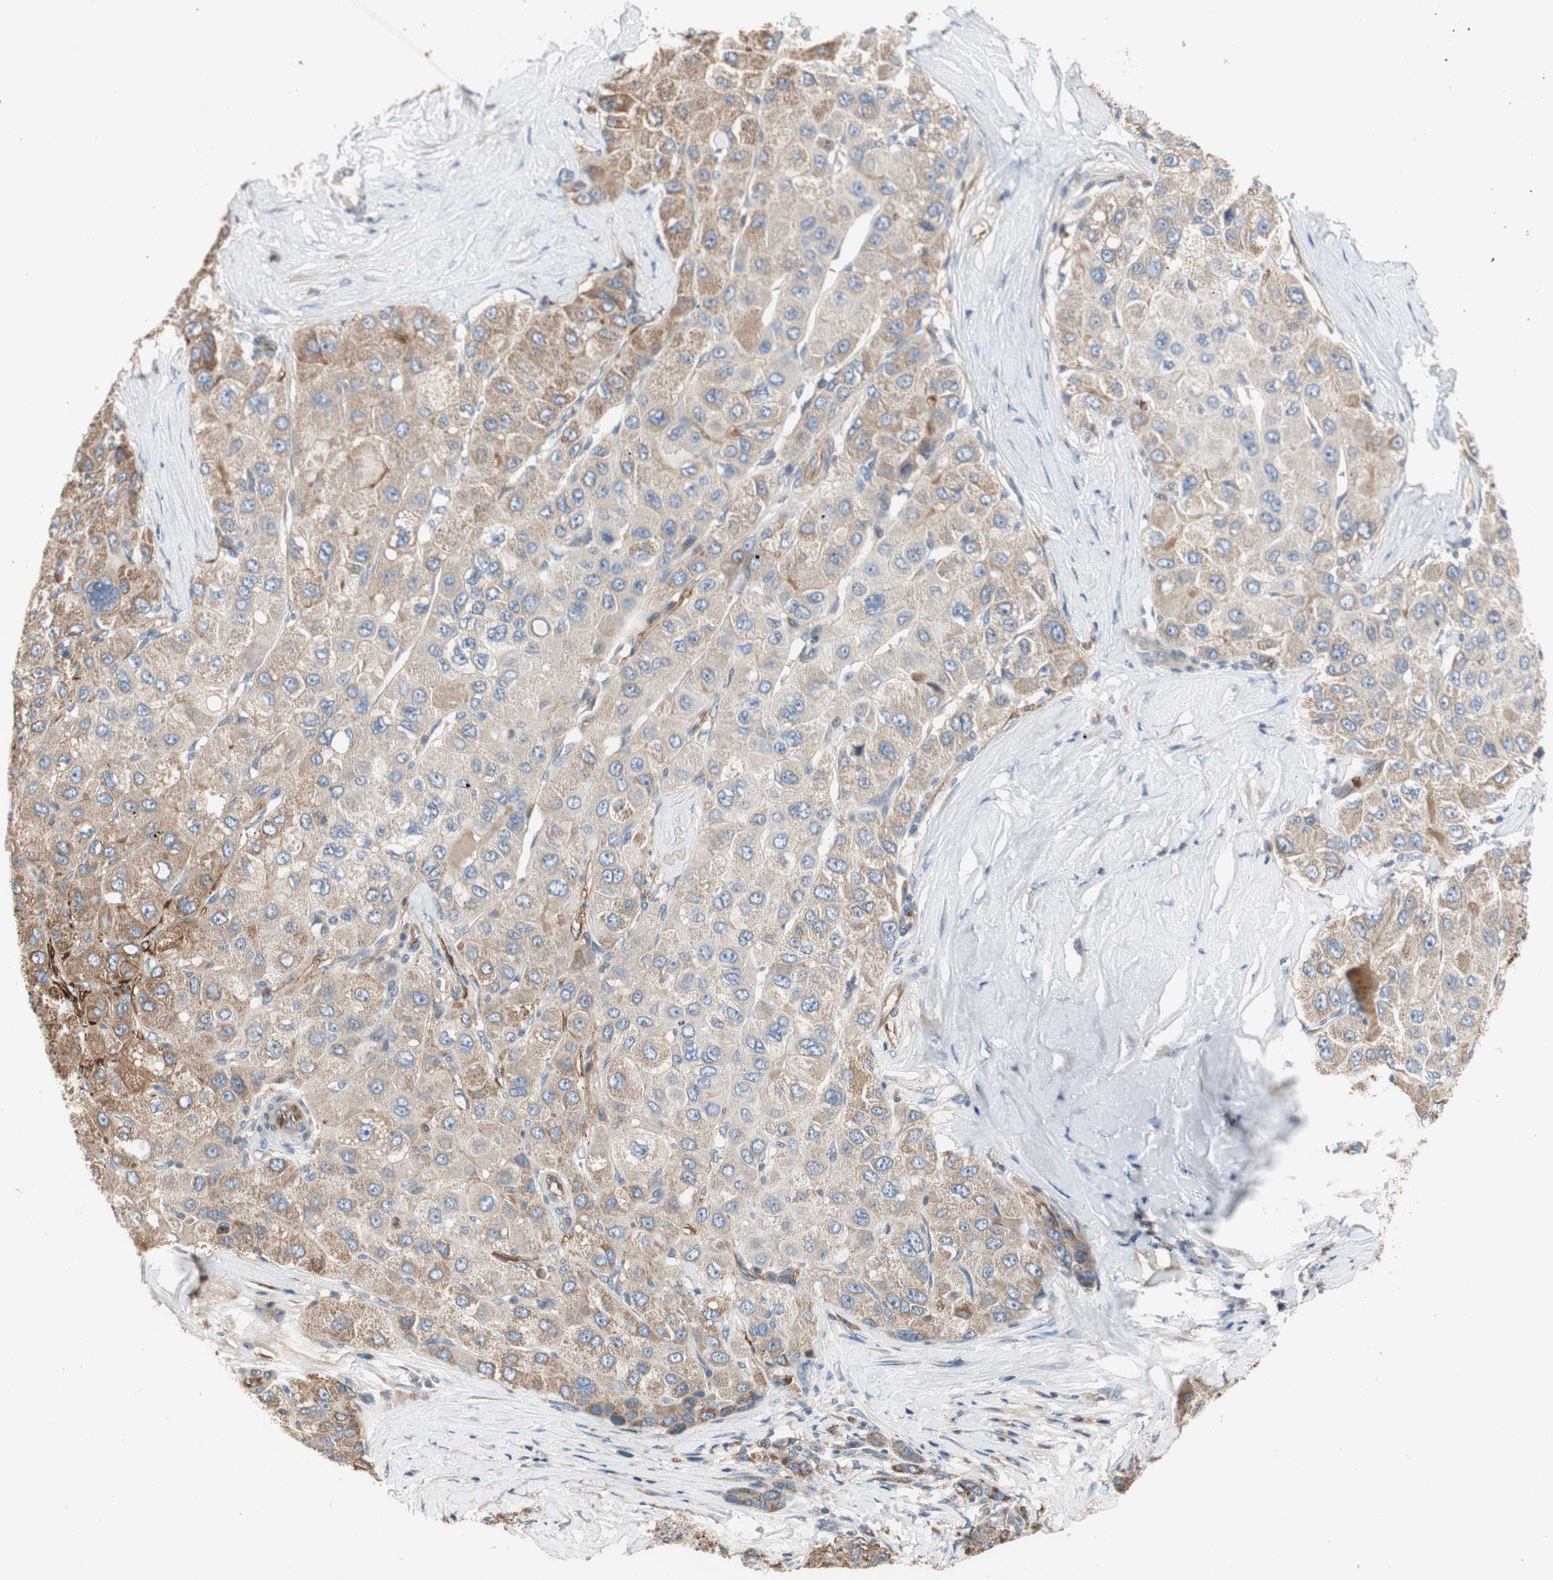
{"staining": {"intensity": "moderate", "quantity": ">75%", "location": "cytoplasmic/membranous"}, "tissue": "liver cancer", "cell_type": "Tumor cells", "image_type": "cancer", "snomed": [{"axis": "morphology", "description": "Carcinoma, Hepatocellular, NOS"}, {"axis": "topography", "description": "Liver"}], "caption": "Human liver cancer stained with a brown dye exhibits moderate cytoplasmic/membranous positive positivity in approximately >75% of tumor cells.", "gene": "ALPL", "patient": {"sex": "male", "age": 80}}